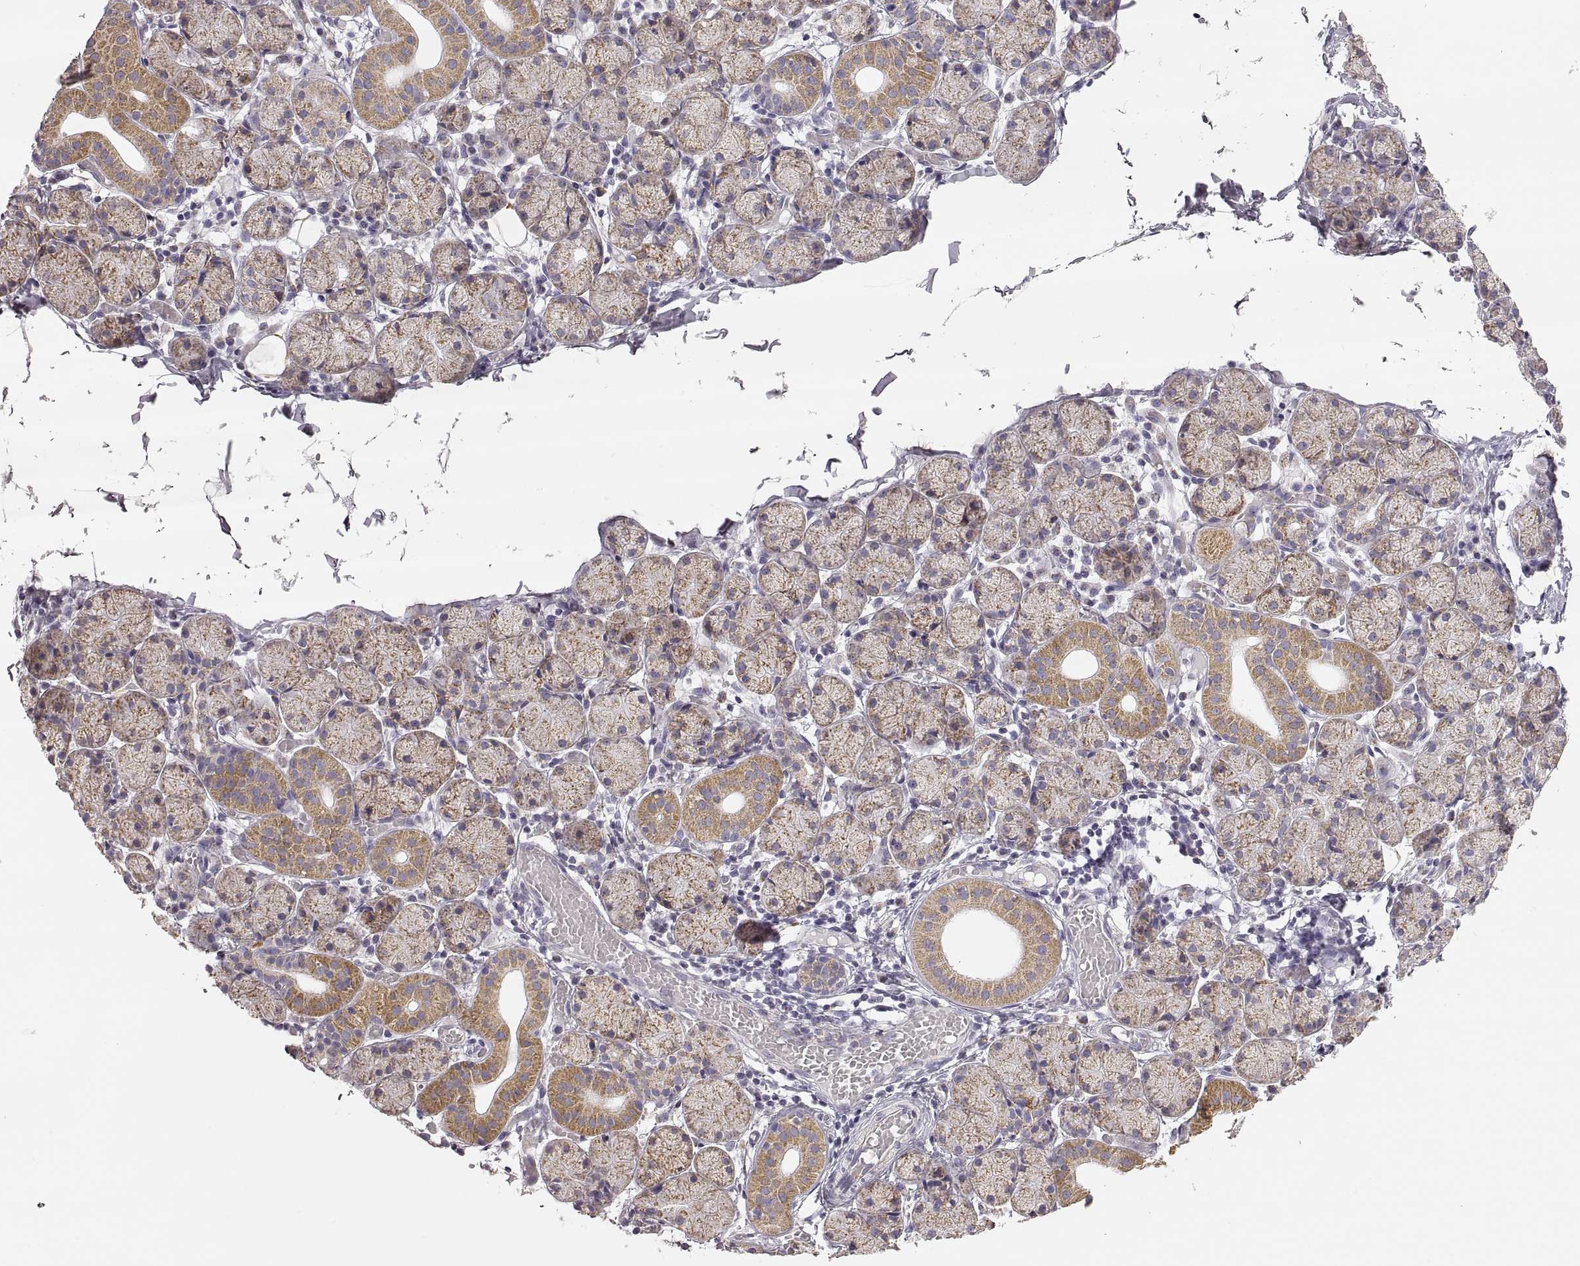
{"staining": {"intensity": "weak", "quantity": "25%-75%", "location": "cytoplasmic/membranous"}, "tissue": "salivary gland", "cell_type": "Glandular cells", "image_type": "normal", "snomed": [{"axis": "morphology", "description": "Normal tissue, NOS"}, {"axis": "topography", "description": "Salivary gland"}], "caption": "Immunohistochemistry (IHC) (DAB (3,3'-diaminobenzidine)) staining of normal human salivary gland displays weak cytoplasmic/membranous protein staining in about 25%-75% of glandular cells.", "gene": "RDH13", "patient": {"sex": "female", "age": 24}}